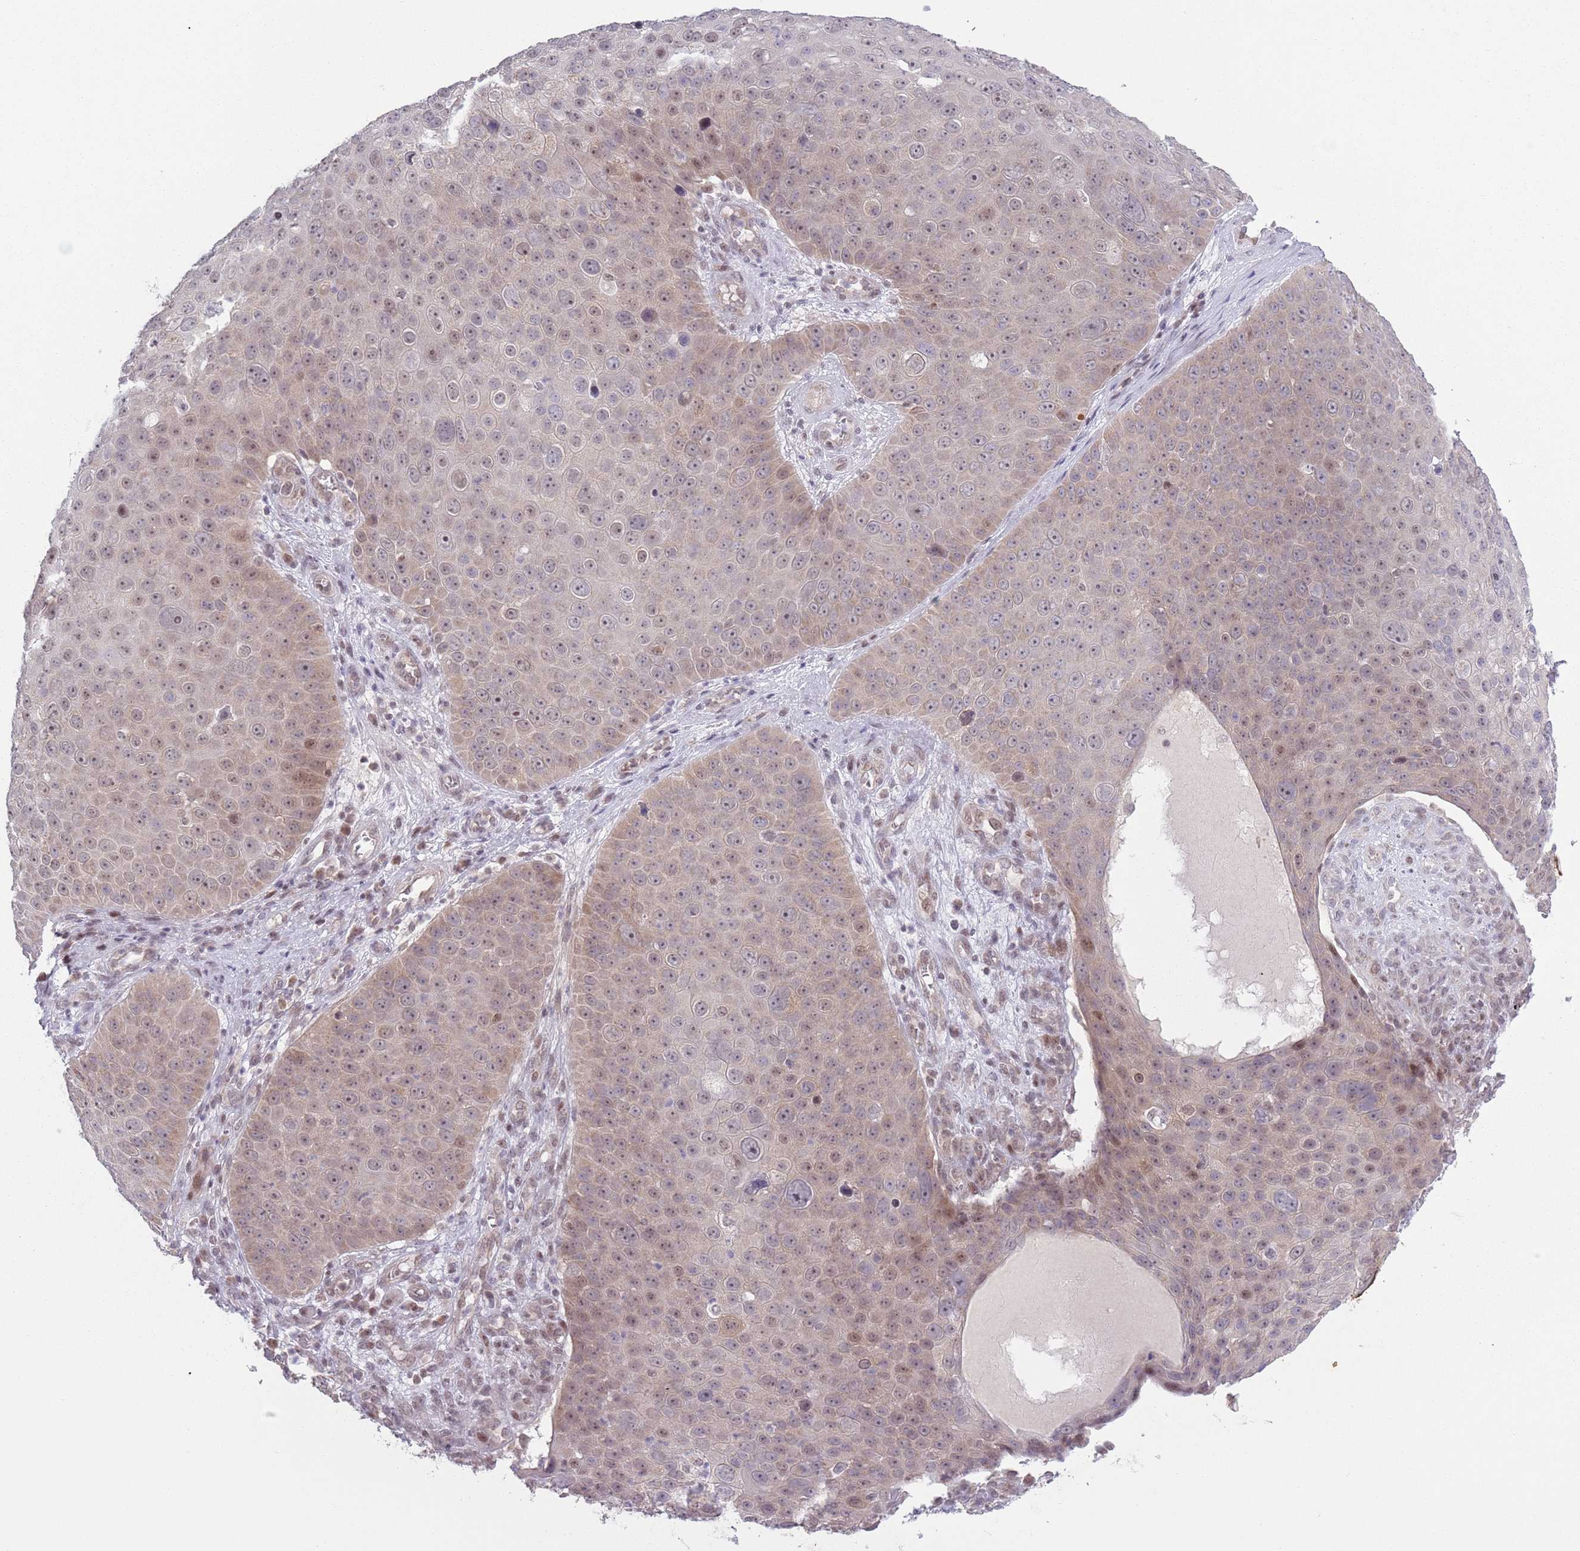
{"staining": {"intensity": "moderate", "quantity": "25%-75%", "location": "nuclear"}, "tissue": "skin cancer", "cell_type": "Tumor cells", "image_type": "cancer", "snomed": [{"axis": "morphology", "description": "Squamous cell carcinoma, NOS"}, {"axis": "topography", "description": "Skin"}], "caption": "A medium amount of moderate nuclear positivity is seen in about 25%-75% of tumor cells in skin squamous cell carcinoma tissue.", "gene": "MRPL34", "patient": {"sex": "male", "age": 71}}